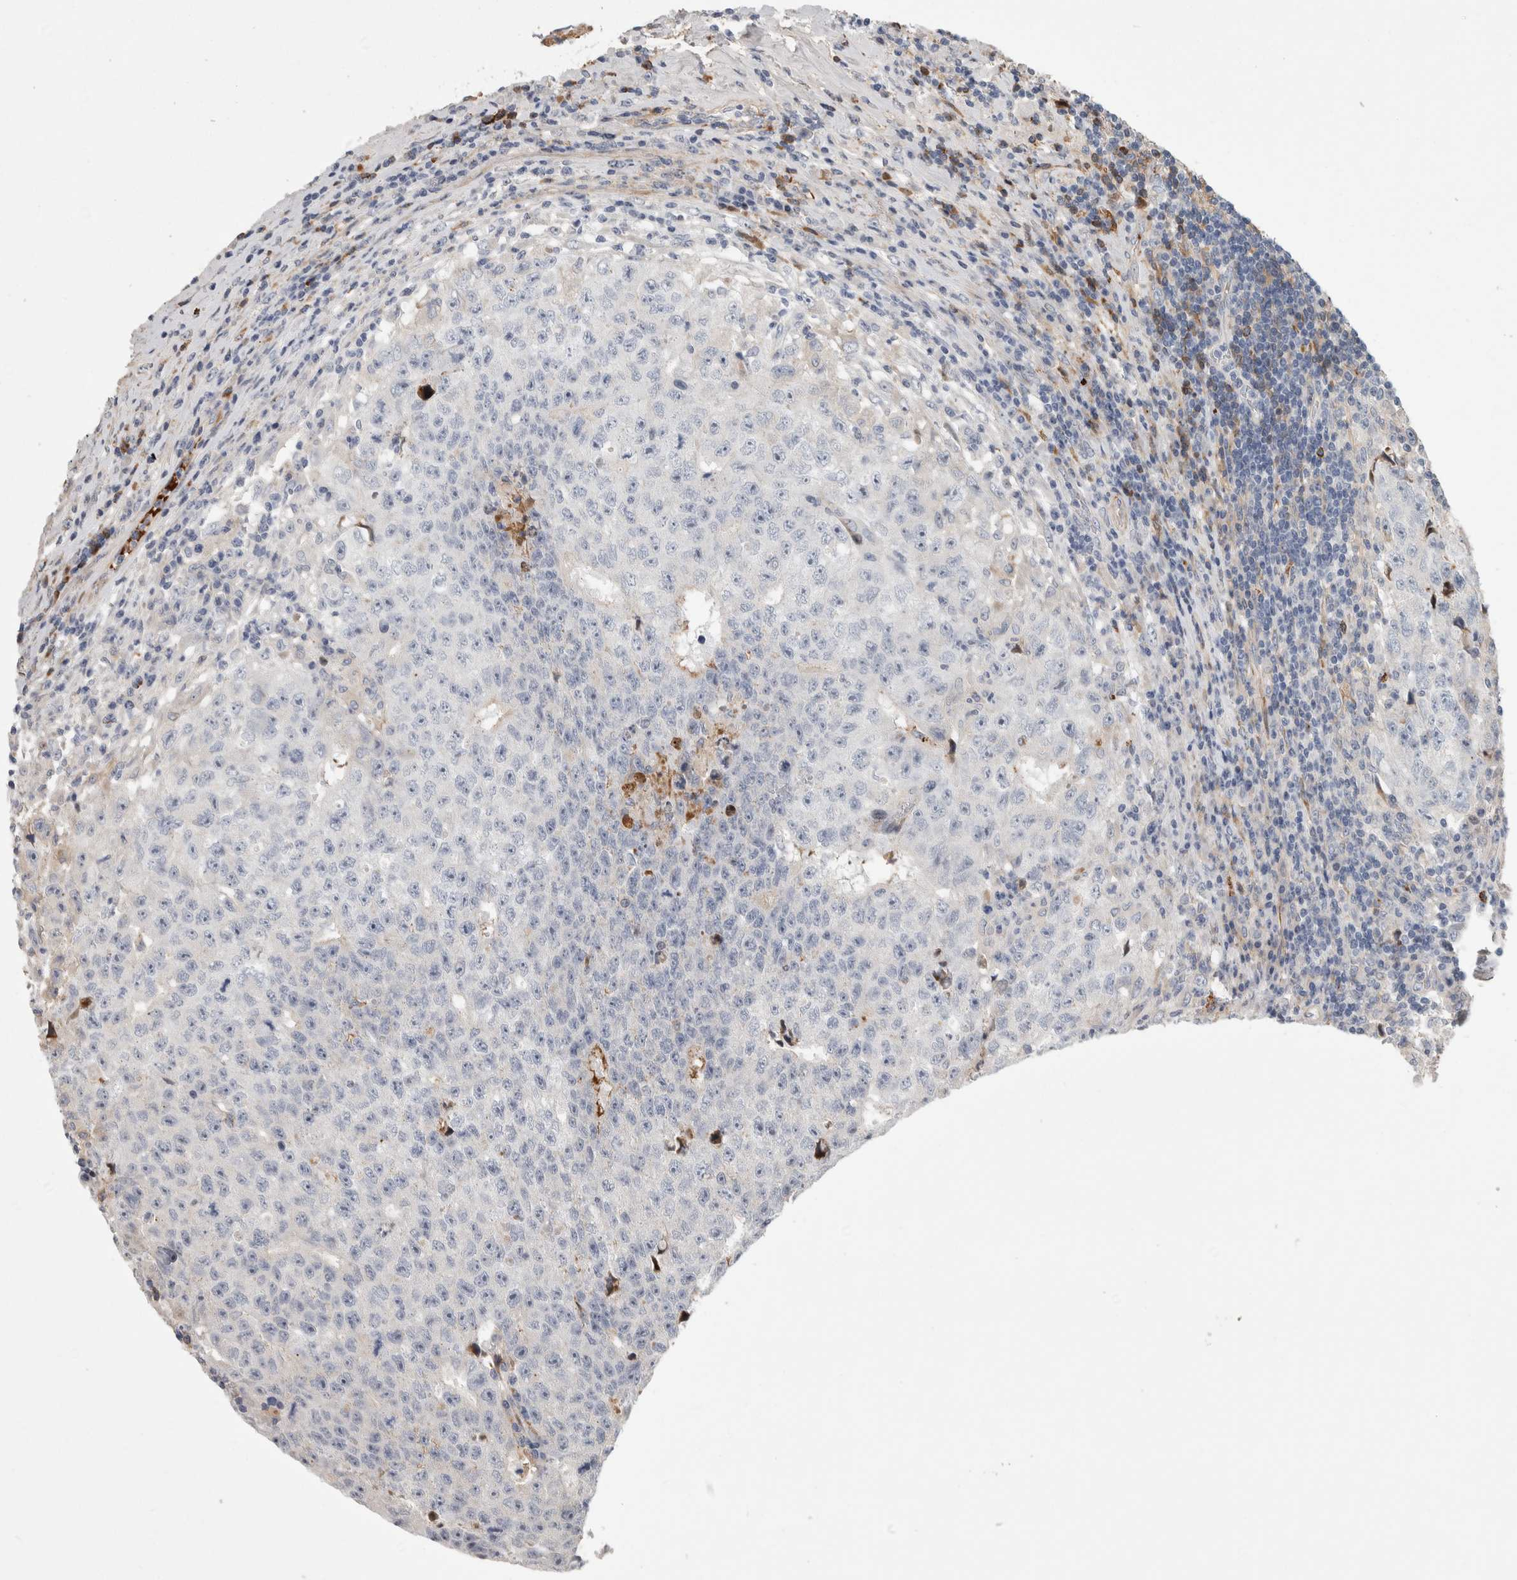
{"staining": {"intensity": "negative", "quantity": "none", "location": "none"}, "tissue": "testis cancer", "cell_type": "Tumor cells", "image_type": "cancer", "snomed": [{"axis": "morphology", "description": "Necrosis, NOS"}, {"axis": "morphology", "description": "Carcinoma, Embryonal, NOS"}, {"axis": "topography", "description": "Testis"}], "caption": "Protein analysis of embryonal carcinoma (testis) shows no significant positivity in tumor cells.", "gene": "PSMG3", "patient": {"sex": "male", "age": 19}}